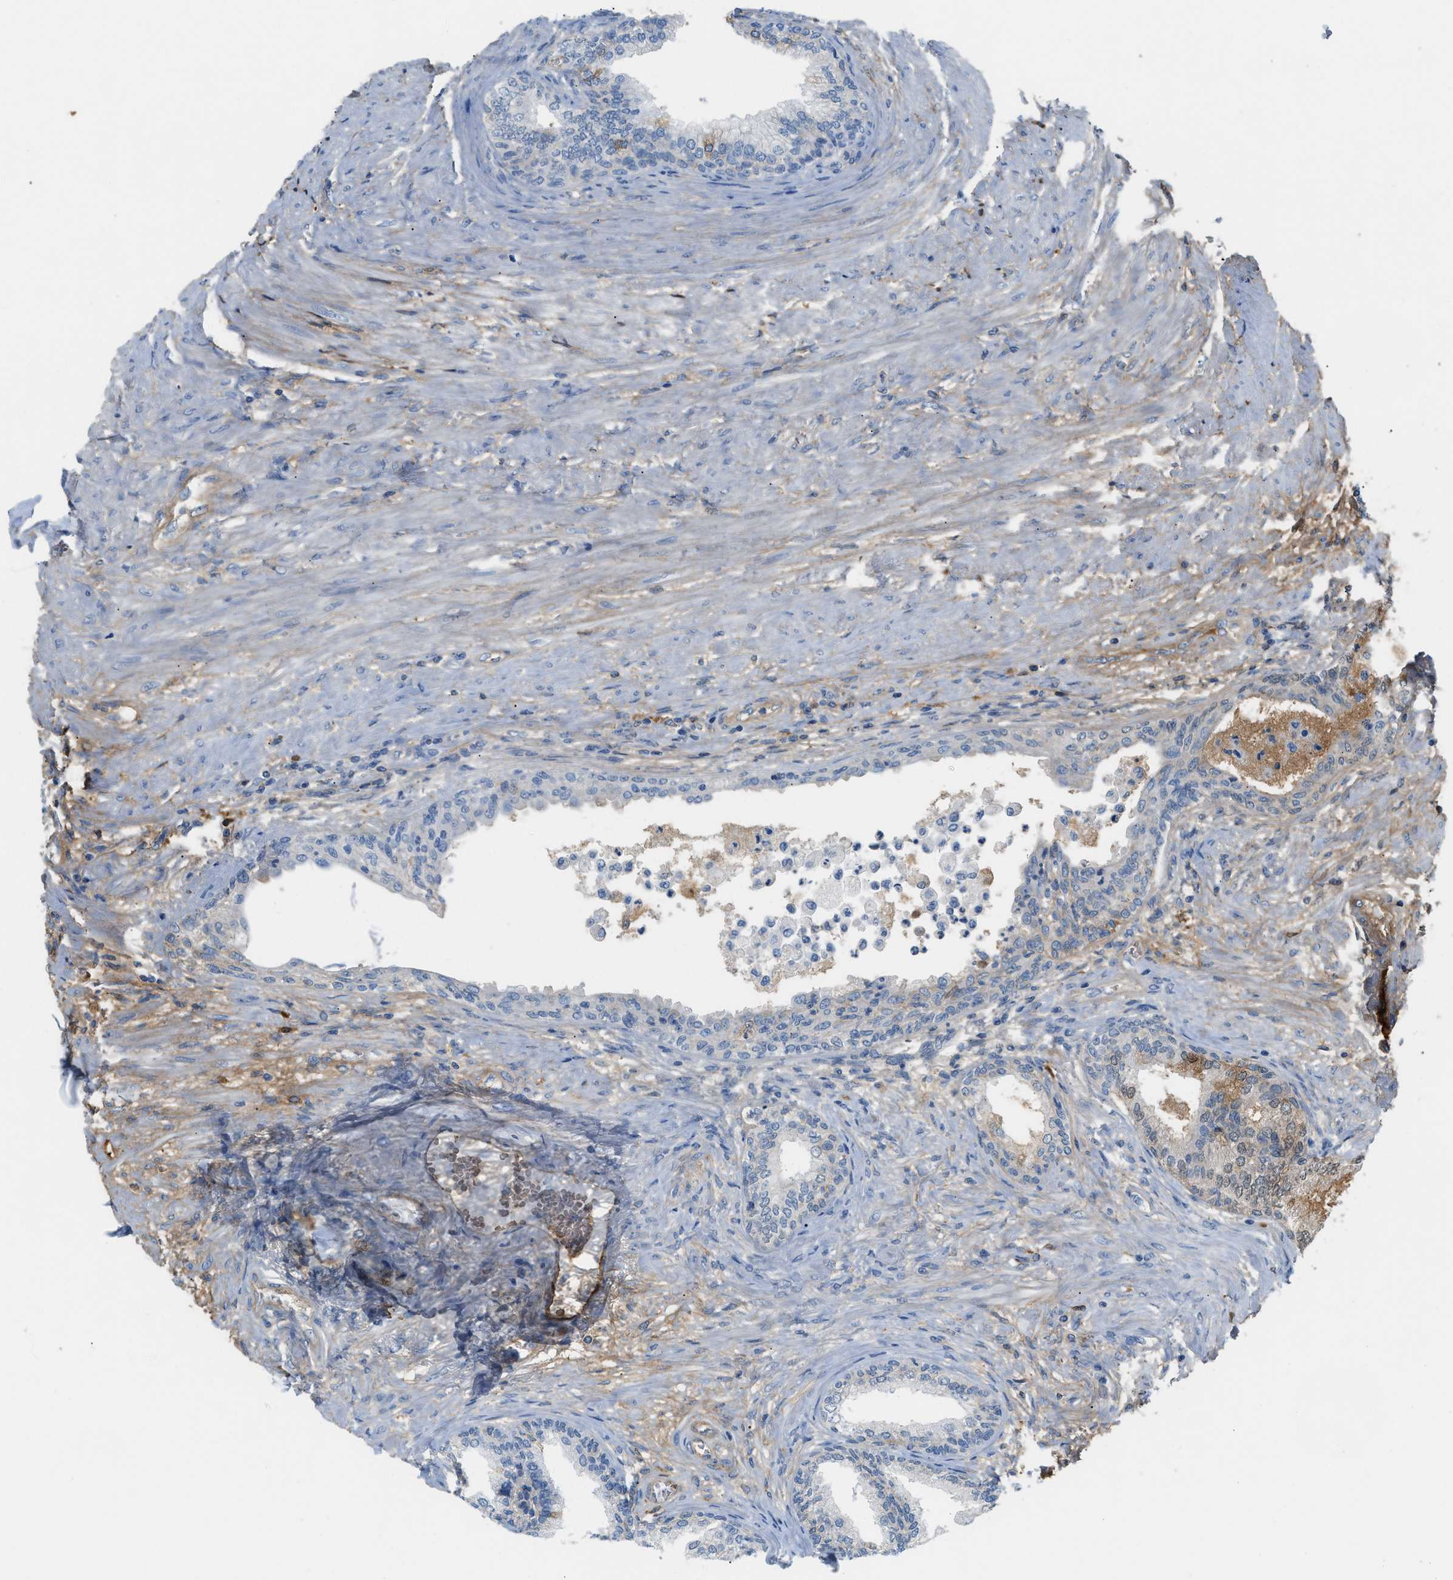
{"staining": {"intensity": "moderate", "quantity": "25%-75%", "location": "cytoplasmic/membranous"}, "tissue": "prostate", "cell_type": "Glandular cells", "image_type": "normal", "snomed": [{"axis": "morphology", "description": "Normal tissue, NOS"}, {"axis": "topography", "description": "Prostate"}], "caption": "IHC of unremarkable prostate exhibits medium levels of moderate cytoplasmic/membranous staining in about 25%-75% of glandular cells.", "gene": "CFI", "patient": {"sex": "male", "age": 76}}